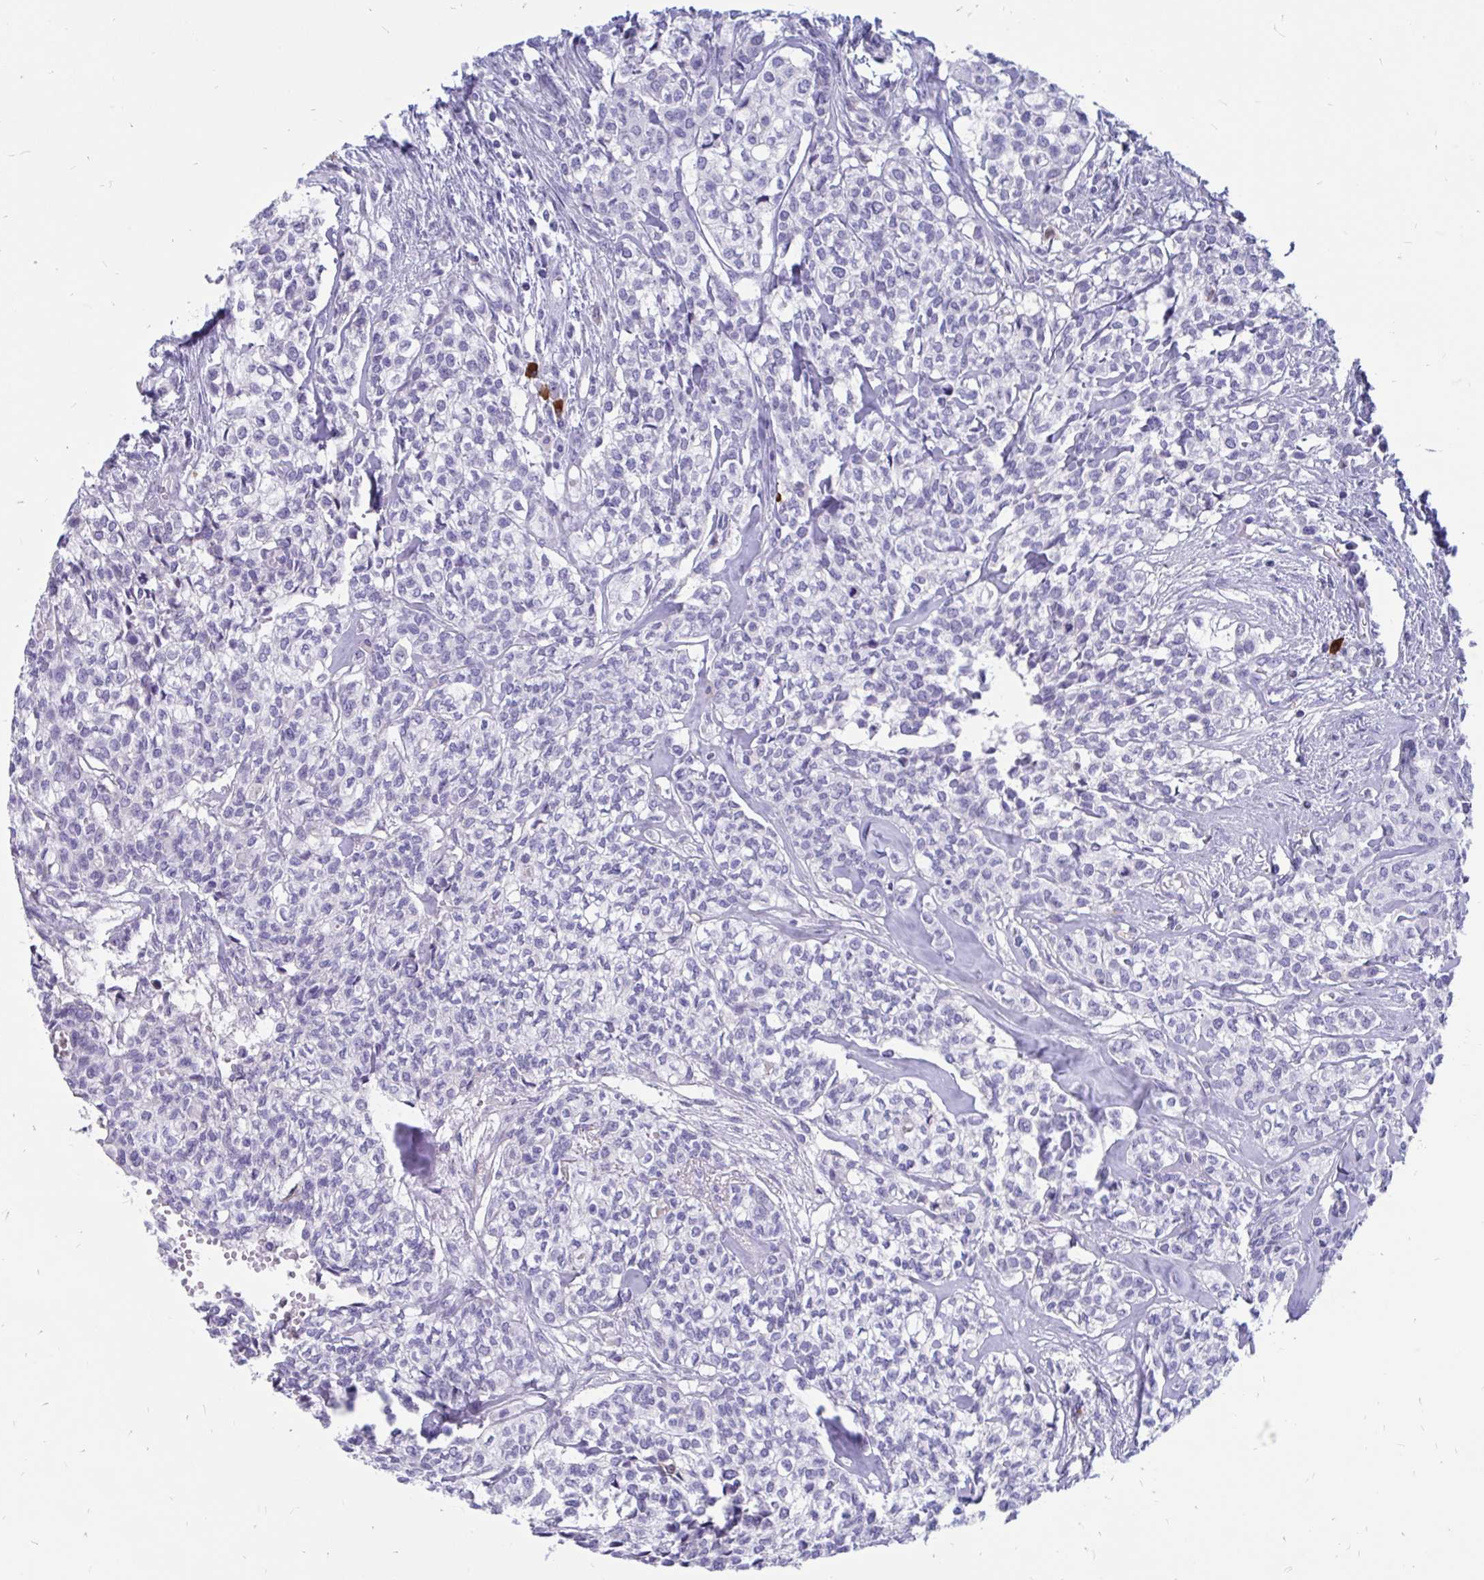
{"staining": {"intensity": "negative", "quantity": "none", "location": "none"}, "tissue": "head and neck cancer", "cell_type": "Tumor cells", "image_type": "cancer", "snomed": [{"axis": "morphology", "description": "Adenocarcinoma, NOS"}, {"axis": "topography", "description": "Head-Neck"}], "caption": "Immunohistochemical staining of head and neck cancer (adenocarcinoma) reveals no significant expression in tumor cells.", "gene": "IGSF5", "patient": {"sex": "male", "age": 81}}